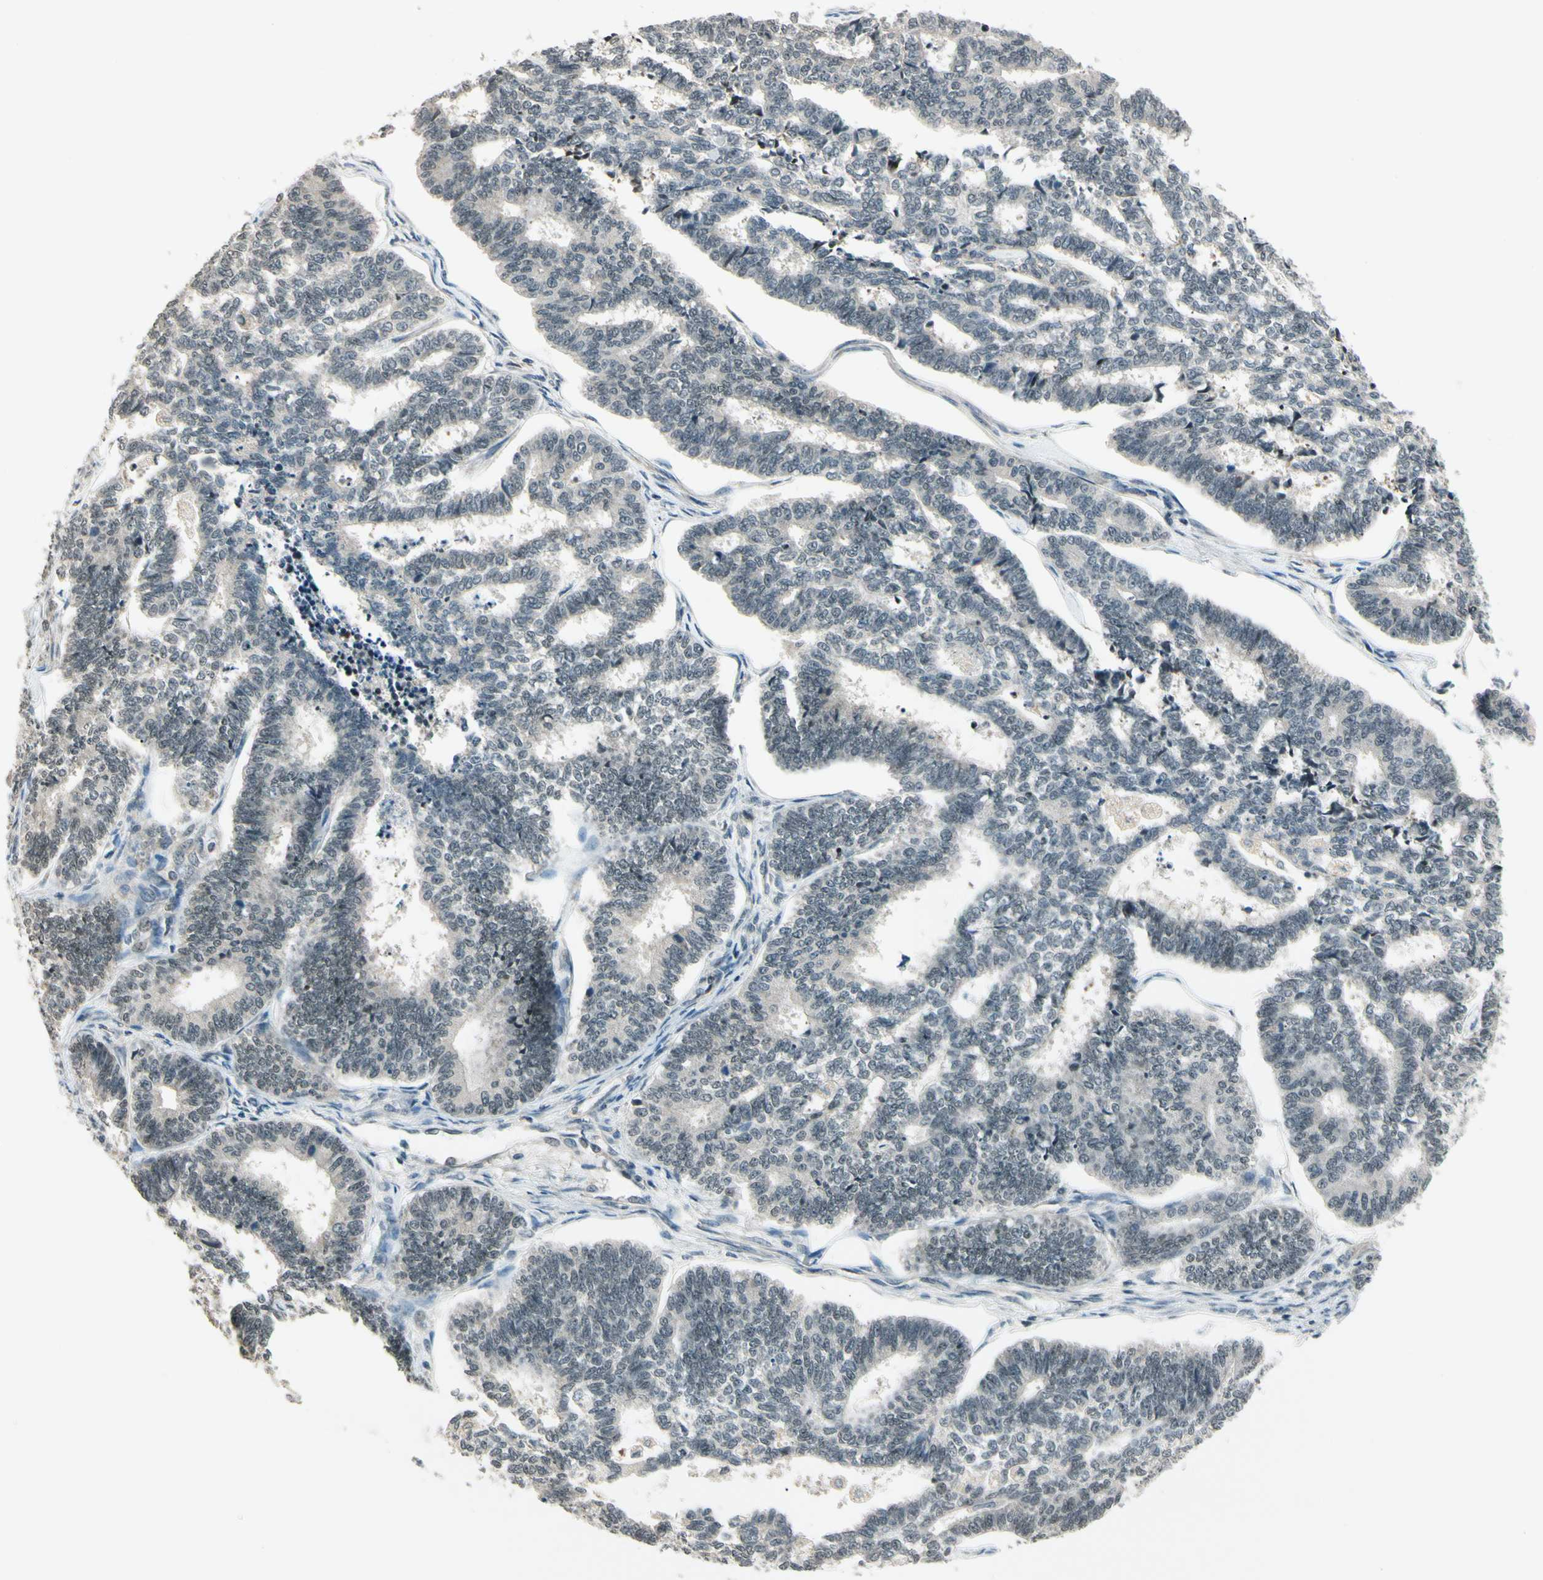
{"staining": {"intensity": "weak", "quantity": ">75%", "location": "cytoplasmic/membranous,nuclear"}, "tissue": "endometrial cancer", "cell_type": "Tumor cells", "image_type": "cancer", "snomed": [{"axis": "morphology", "description": "Adenocarcinoma, NOS"}, {"axis": "topography", "description": "Endometrium"}], "caption": "A low amount of weak cytoplasmic/membranous and nuclear staining is appreciated in about >75% of tumor cells in adenocarcinoma (endometrial) tissue.", "gene": "ZSCAN12", "patient": {"sex": "female", "age": 70}}